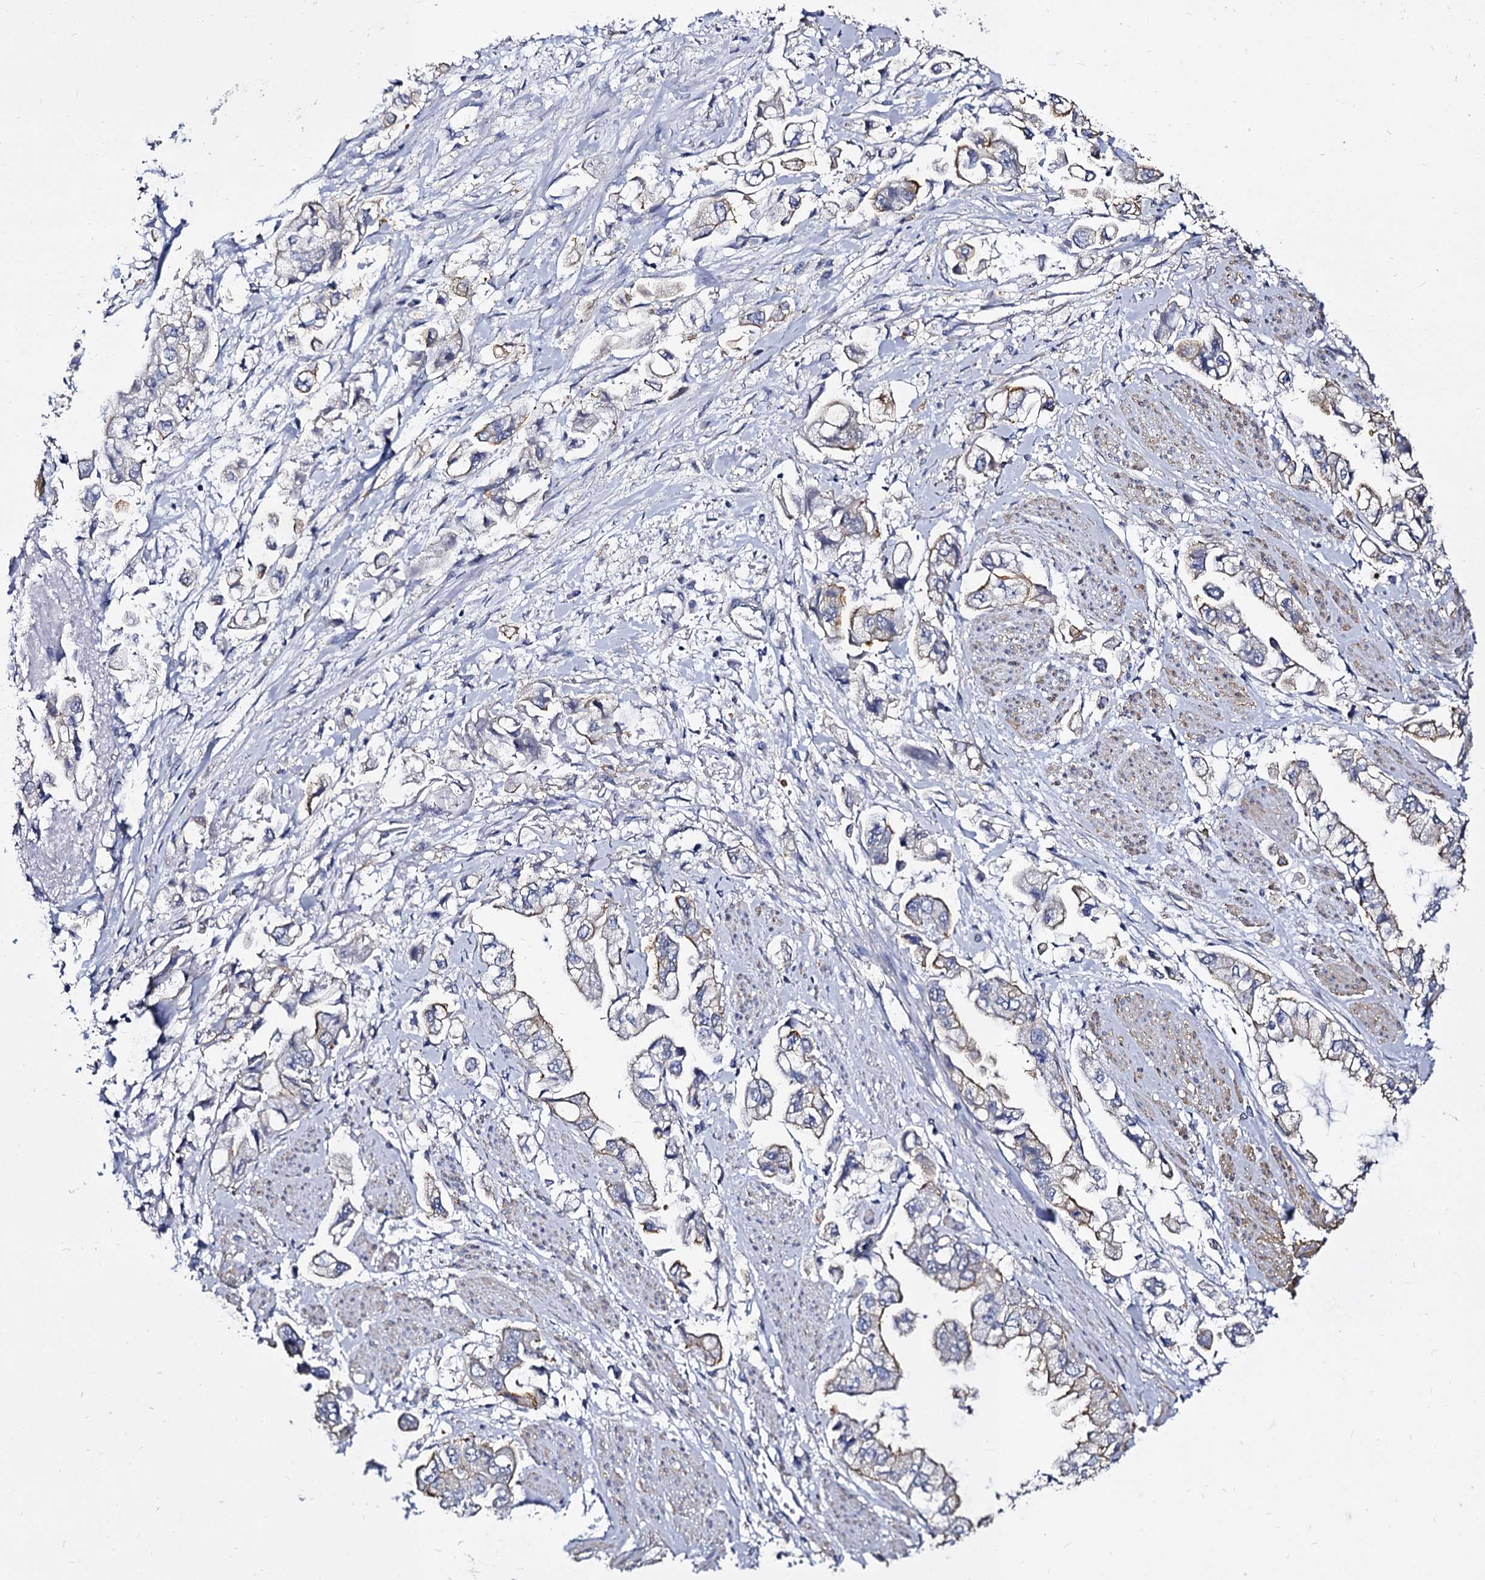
{"staining": {"intensity": "moderate", "quantity": "<25%", "location": "cytoplasmic/membranous"}, "tissue": "stomach cancer", "cell_type": "Tumor cells", "image_type": "cancer", "snomed": [{"axis": "morphology", "description": "Adenocarcinoma, NOS"}, {"axis": "topography", "description": "Stomach"}], "caption": "A high-resolution image shows IHC staining of stomach cancer, which exhibits moderate cytoplasmic/membranous expression in approximately <25% of tumor cells. (DAB IHC with brightfield microscopy, high magnification).", "gene": "CBFB", "patient": {"sex": "male", "age": 62}}